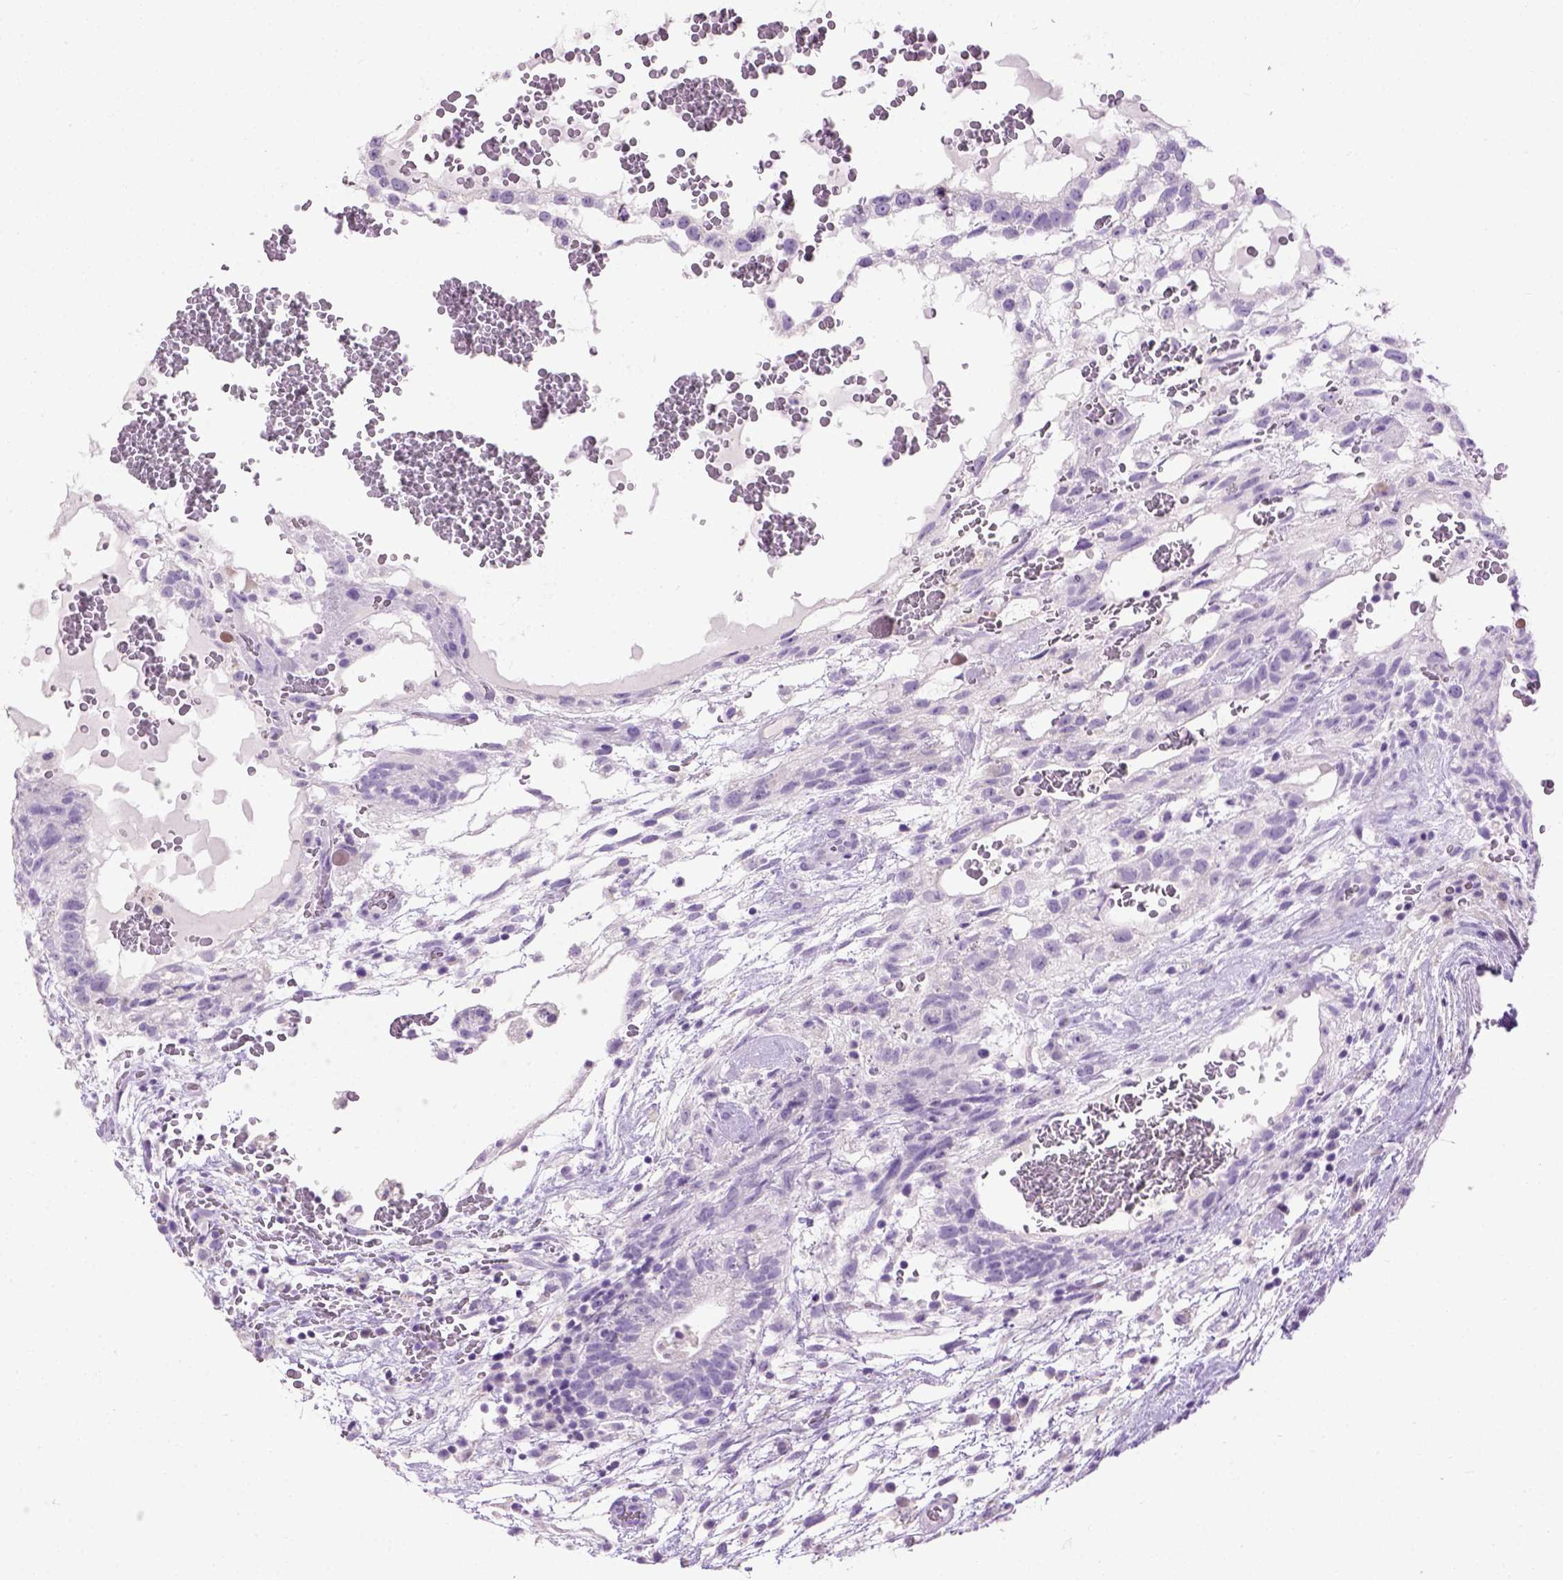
{"staining": {"intensity": "negative", "quantity": "none", "location": "none"}, "tissue": "testis cancer", "cell_type": "Tumor cells", "image_type": "cancer", "snomed": [{"axis": "morphology", "description": "Normal tissue, NOS"}, {"axis": "morphology", "description": "Carcinoma, Embryonal, NOS"}, {"axis": "topography", "description": "Testis"}], "caption": "Photomicrograph shows no protein expression in tumor cells of testis embryonal carcinoma tissue.", "gene": "CYP24A1", "patient": {"sex": "male", "age": 32}}